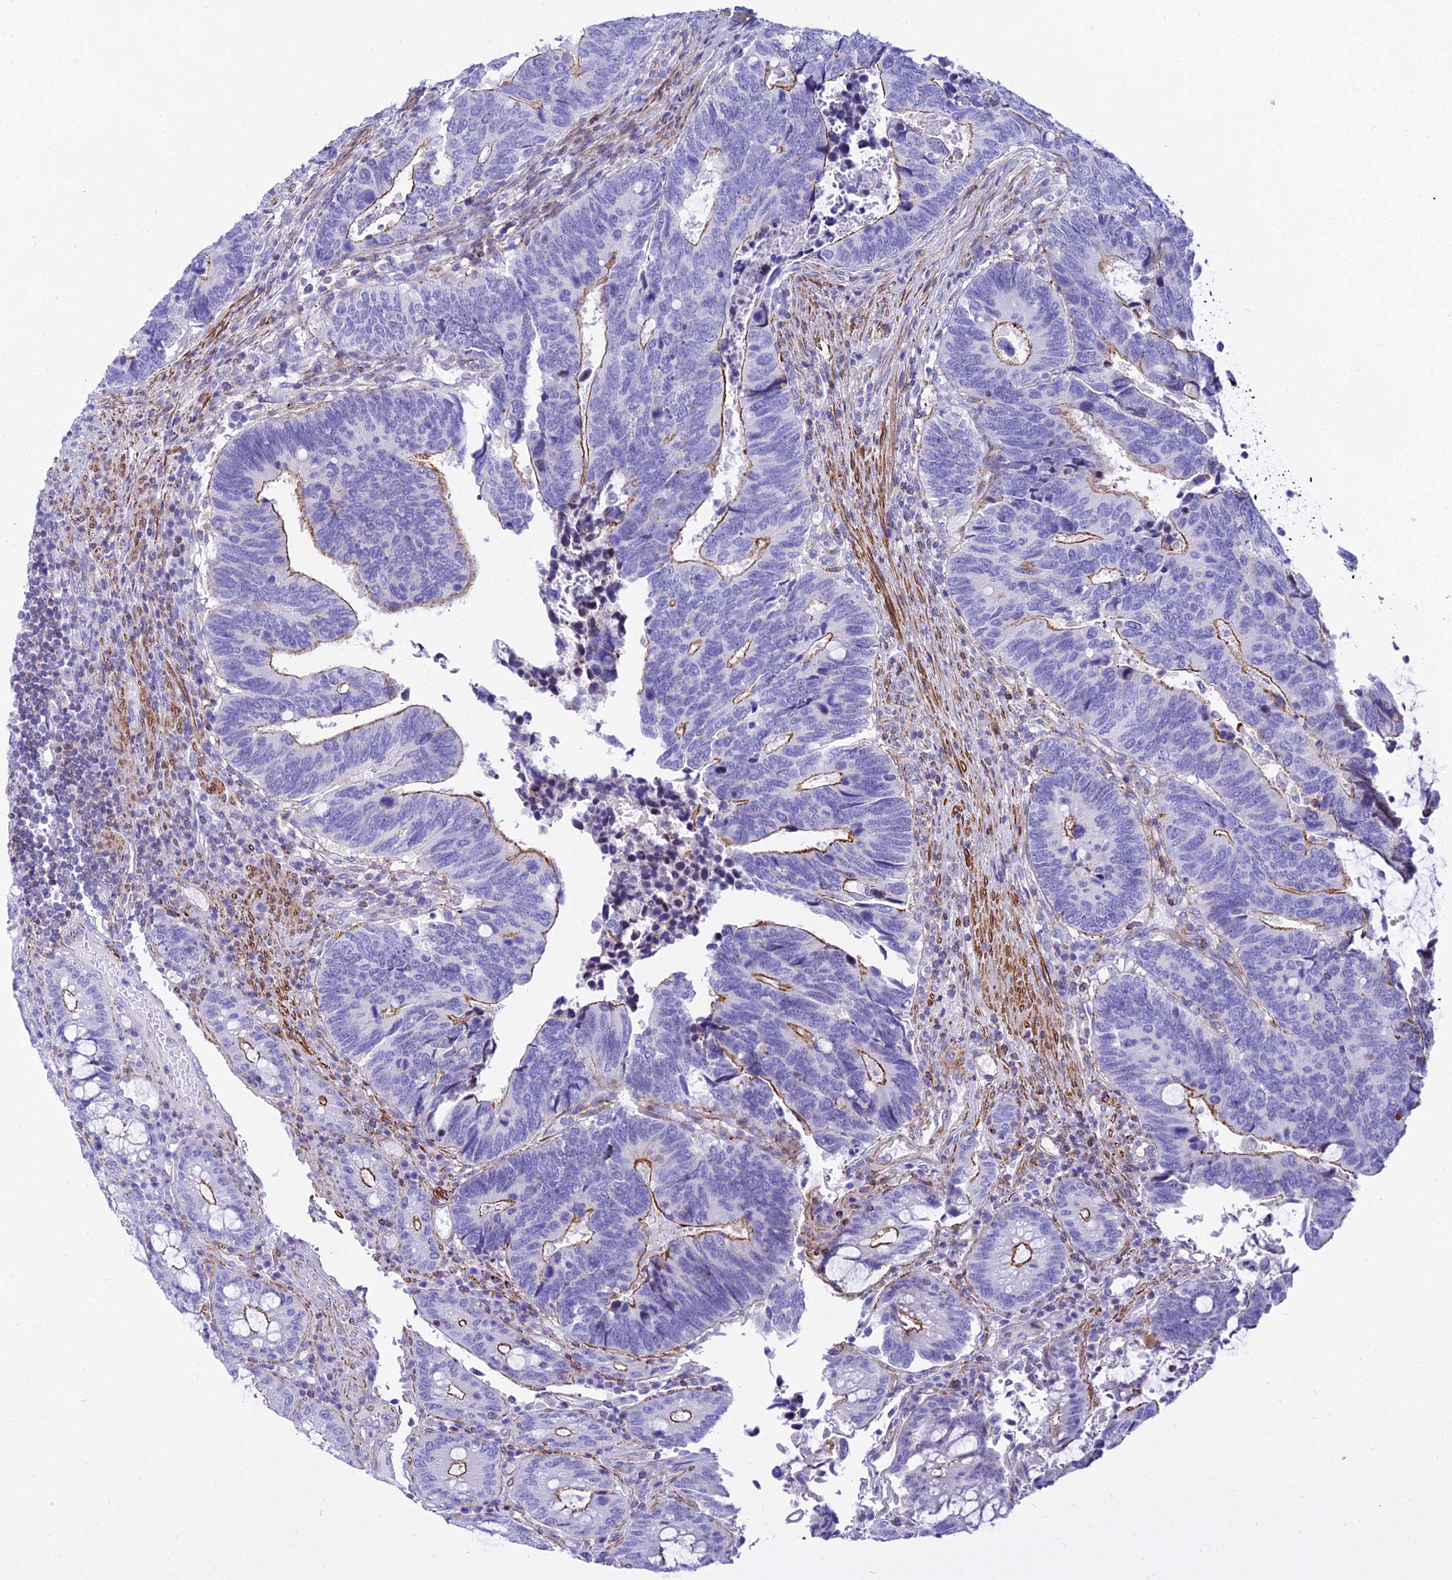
{"staining": {"intensity": "moderate", "quantity": "<25%", "location": "cytoplasmic/membranous"}, "tissue": "colorectal cancer", "cell_type": "Tumor cells", "image_type": "cancer", "snomed": [{"axis": "morphology", "description": "Adenocarcinoma, NOS"}, {"axis": "topography", "description": "Colon"}], "caption": "Immunohistochemistry (IHC) histopathology image of neoplastic tissue: human adenocarcinoma (colorectal) stained using immunohistochemistry (IHC) reveals low levels of moderate protein expression localized specifically in the cytoplasmic/membranous of tumor cells, appearing as a cytoplasmic/membranous brown color.", "gene": "DLX1", "patient": {"sex": "male", "age": 87}}